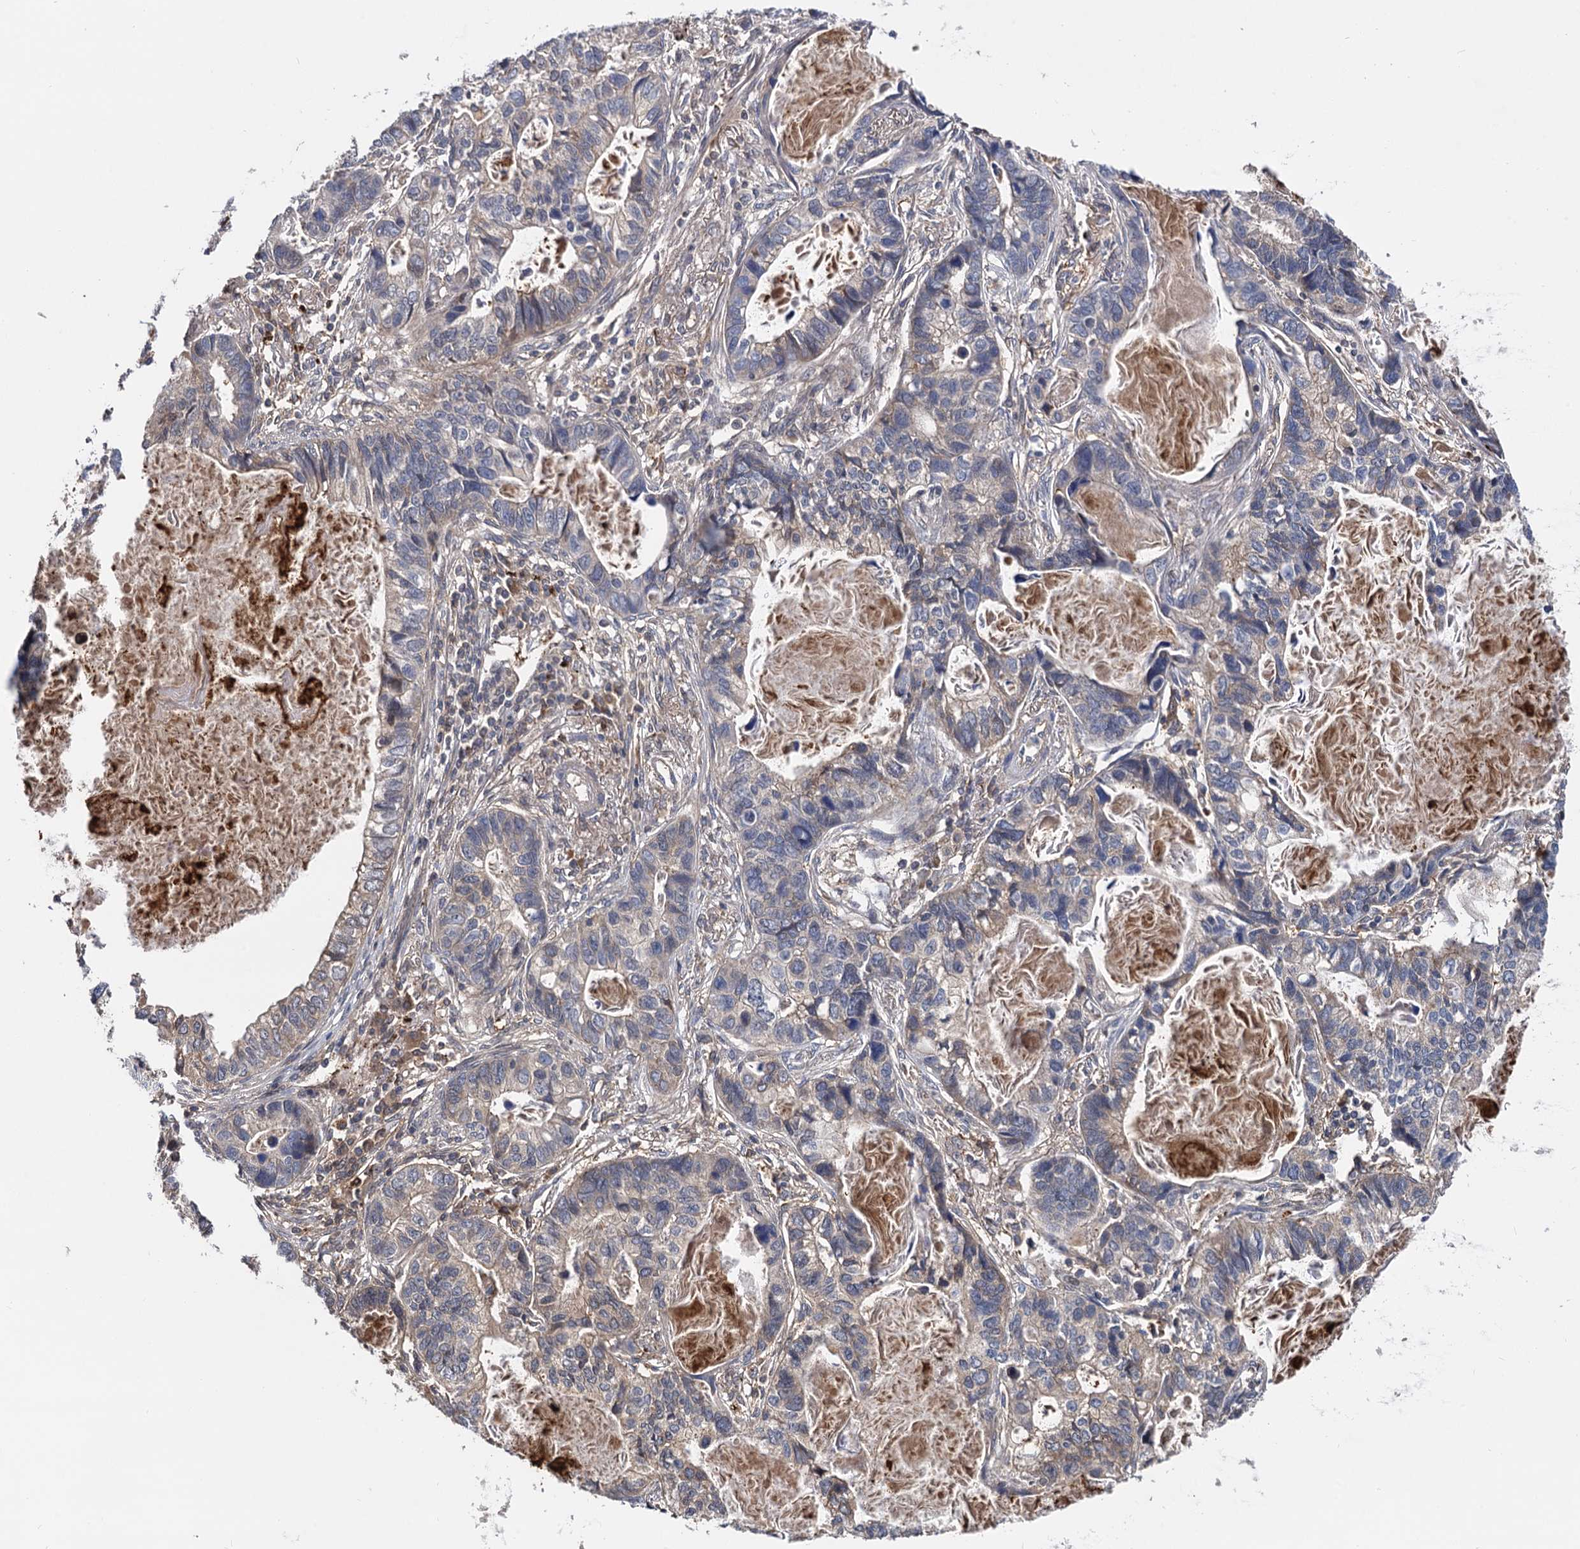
{"staining": {"intensity": "negative", "quantity": "none", "location": "none"}, "tissue": "lung cancer", "cell_type": "Tumor cells", "image_type": "cancer", "snomed": [{"axis": "morphology", "description": "Adenocarcinoma, NOS"}, {"axis": "topography", "description": "Lung"}], "caption": "Immunohistochemical staining of human adenocarcinoma (lung) shows no significant positivity in tumor cells. (DAB (3,3'-diaminobenzidine) IHC with hematoxylin counter stain).", "gene": "SELENOP", "patient": {"sex": "male", "age": 67}}